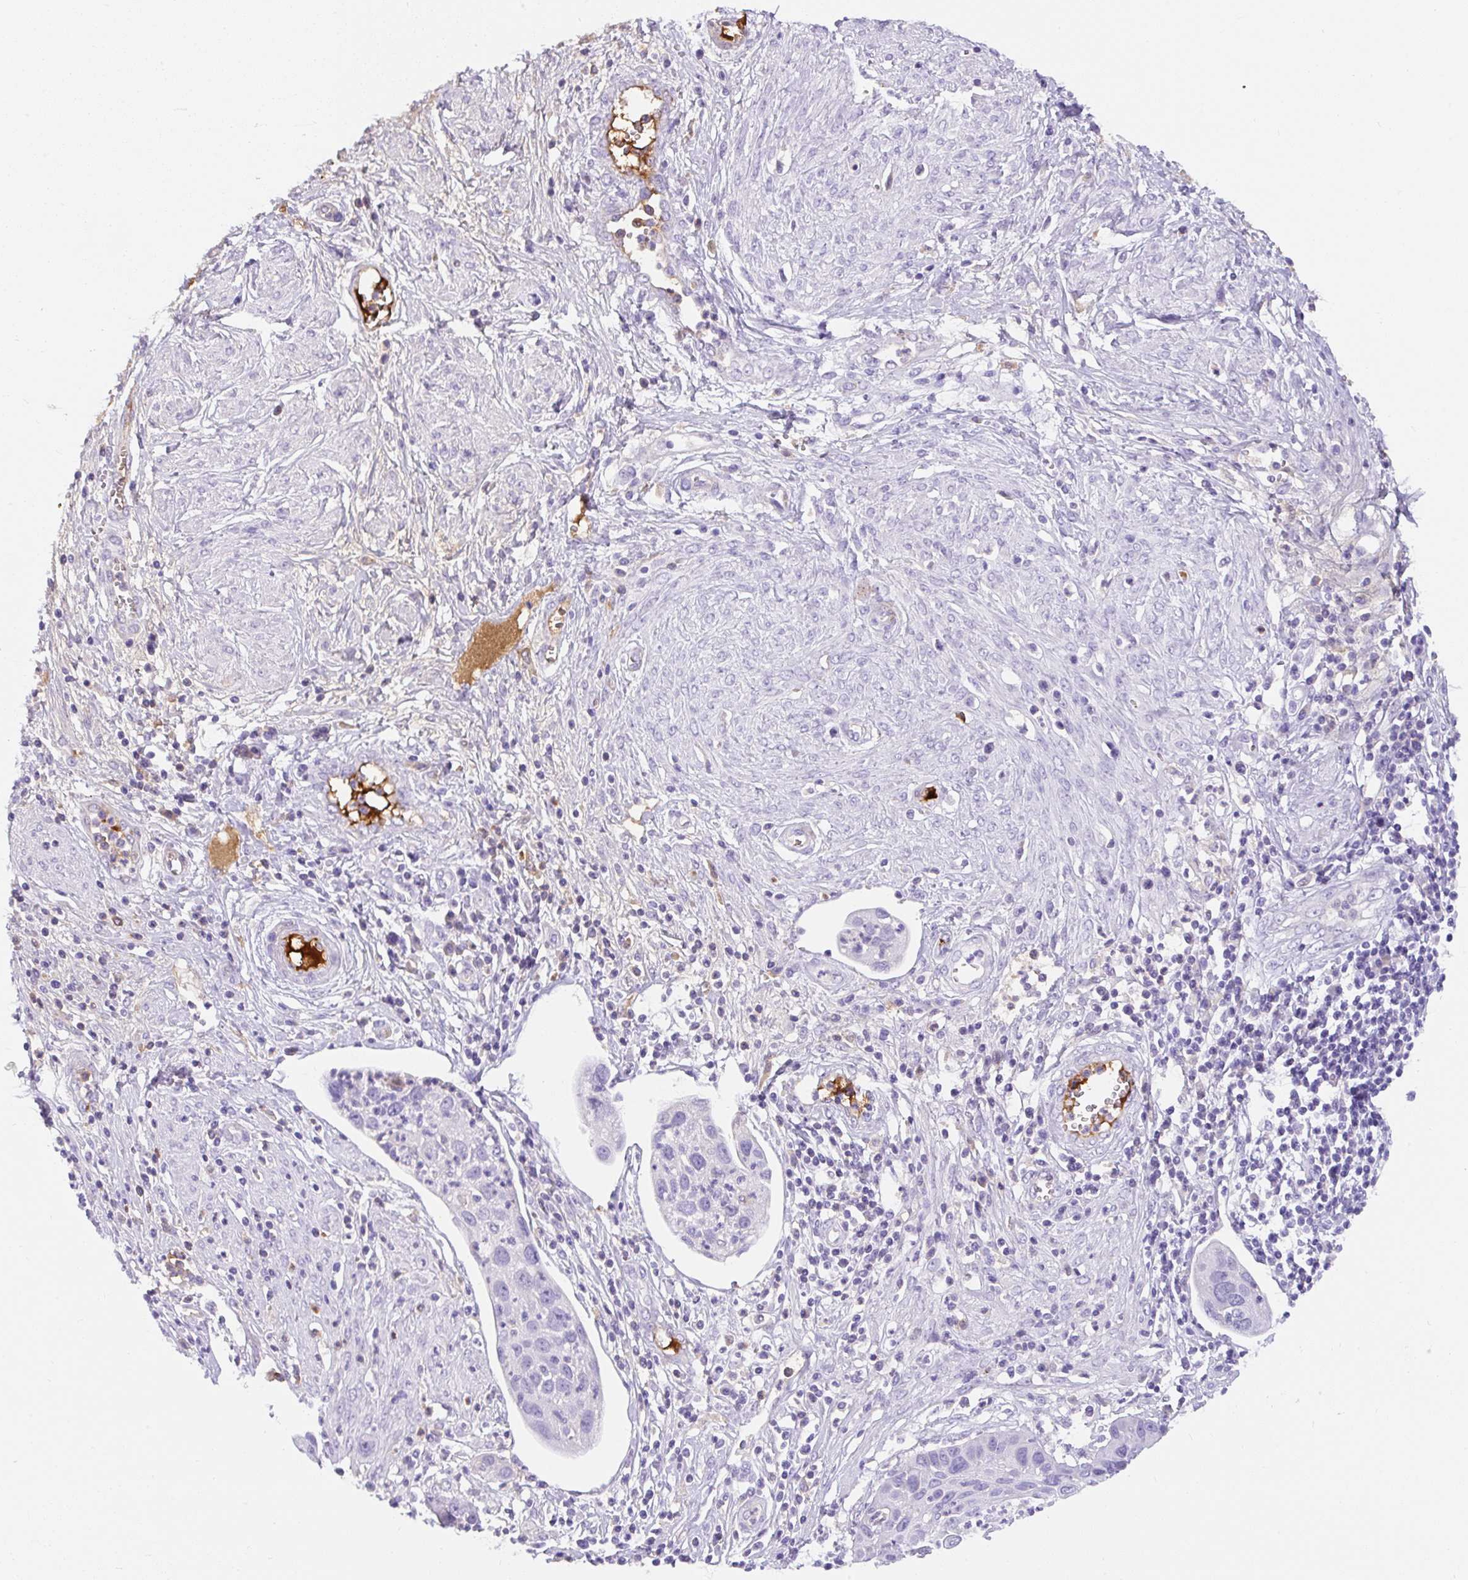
{"staining": {"intensity": "negative", "quantity": "none", "location": "none"}, "tissue": "cervical cancer", "cell_type": "Tumor cells", "image_type": "cancer", "snomed": [{"axis": "morphology", "description": "Squamous cell carcinoma, NOS"}, {"axis": "topography", "description": "Cervix"}], "caption": "IHC micrograph of human cervical cancer stained for a protein (brown), which reveals no staining in tumor cells. (IHC, brightfield microscopy, high magnification).", "gene": "APOC4-APOC2", "patient": {"sex": "female", "age": 36}}